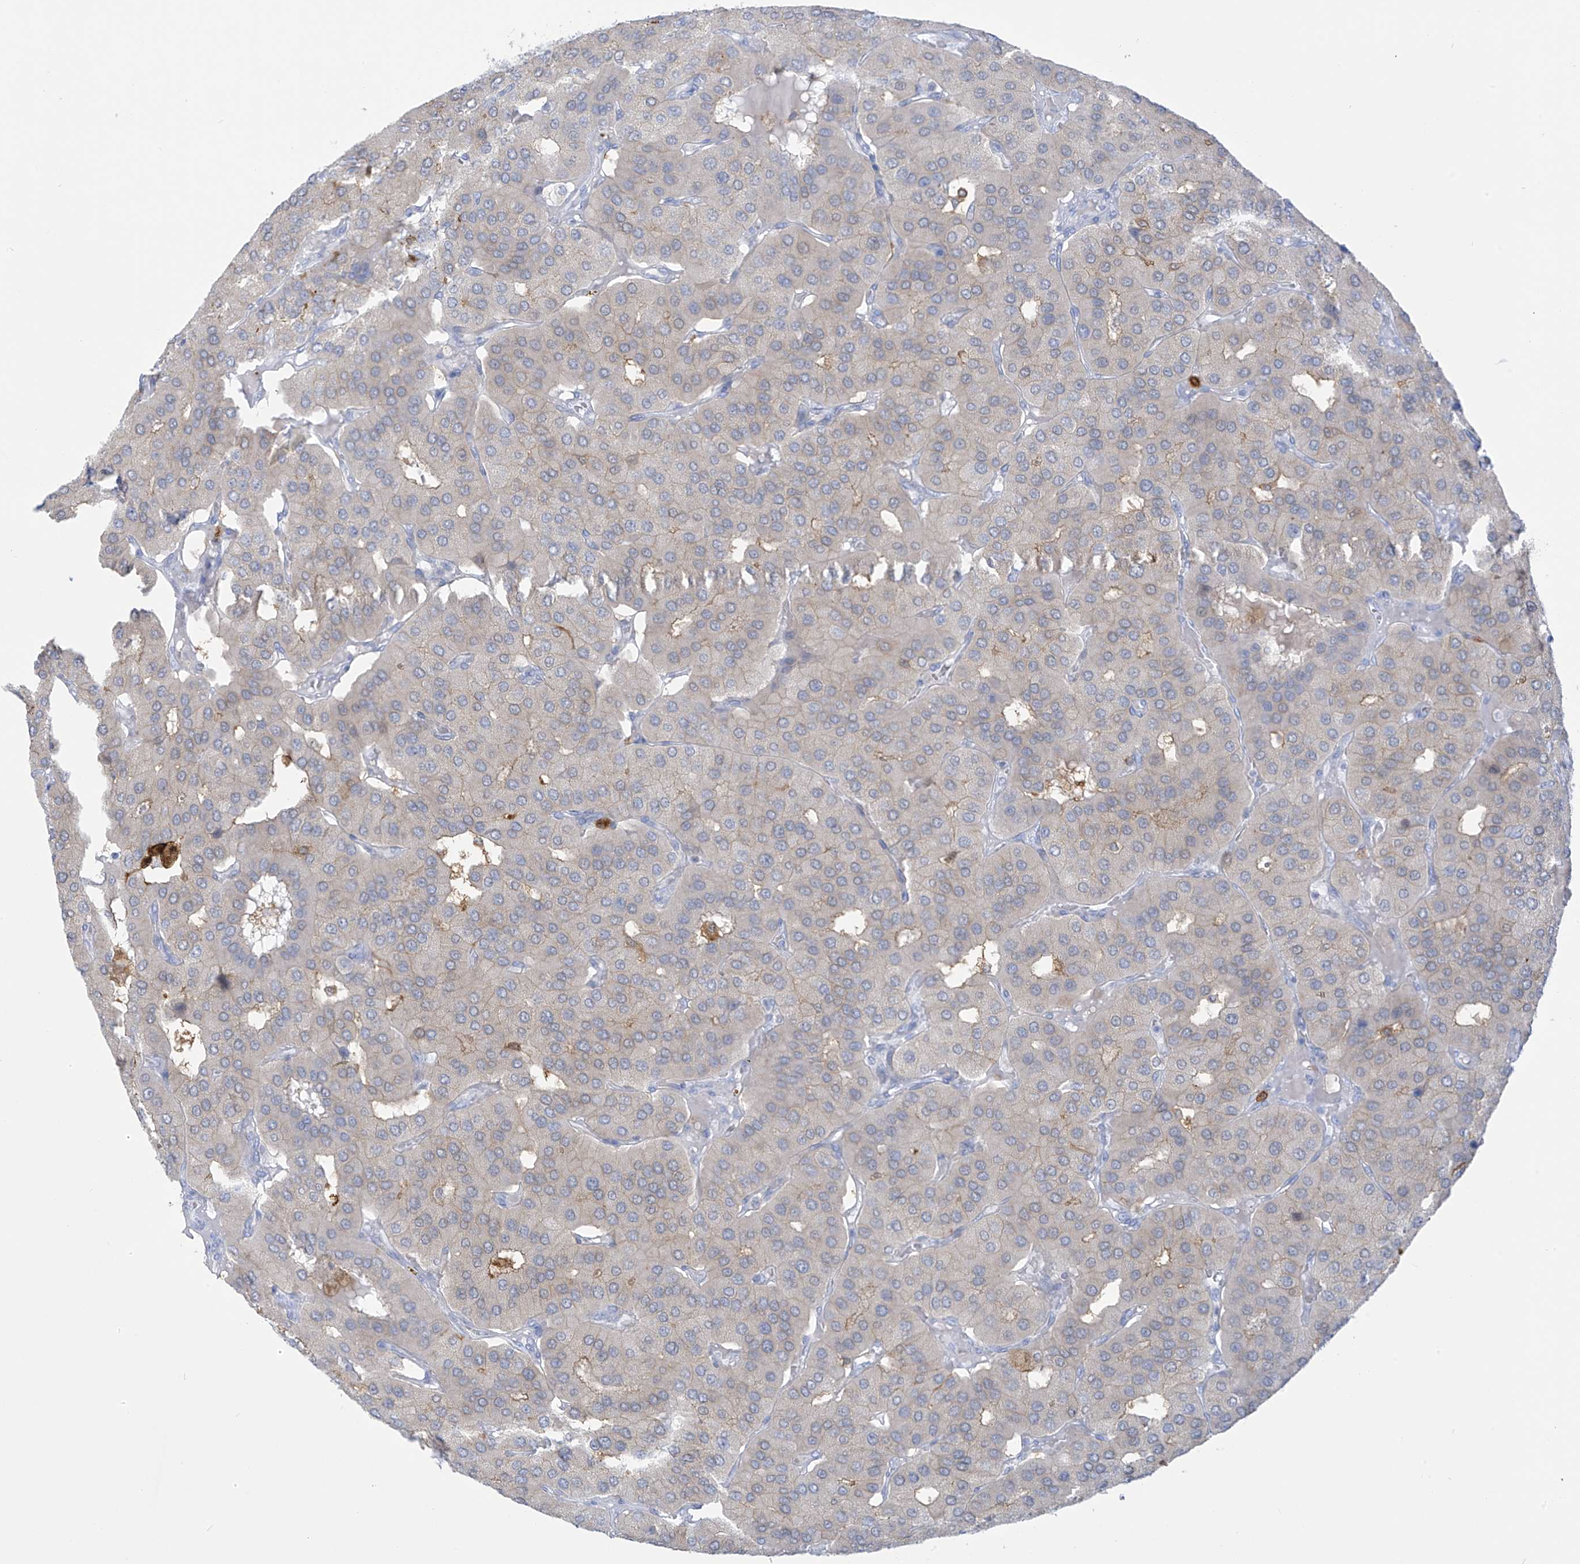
{"staining": {"intensity": "weak", "quantity": "<25%", "location": "cytoplasmic/membranous"}, "tissue": "parathyroid gland", "cell_type": "Glandular cells", "image_type": "normal", "snomed": [{"axis": "morphology", "description": "Normal tissue, NOS"}, {"axis": "morphology", "description": "Adenoma, NOS"}, {"axis": "topography", "description": "Parathyroid gland"}], "caption": "Immunohistochemistry of normal parathyroid gland shows no staining in glandular cells.", "gene": "TRMT2B", "patient": {"sex": "female", "age": 86}}